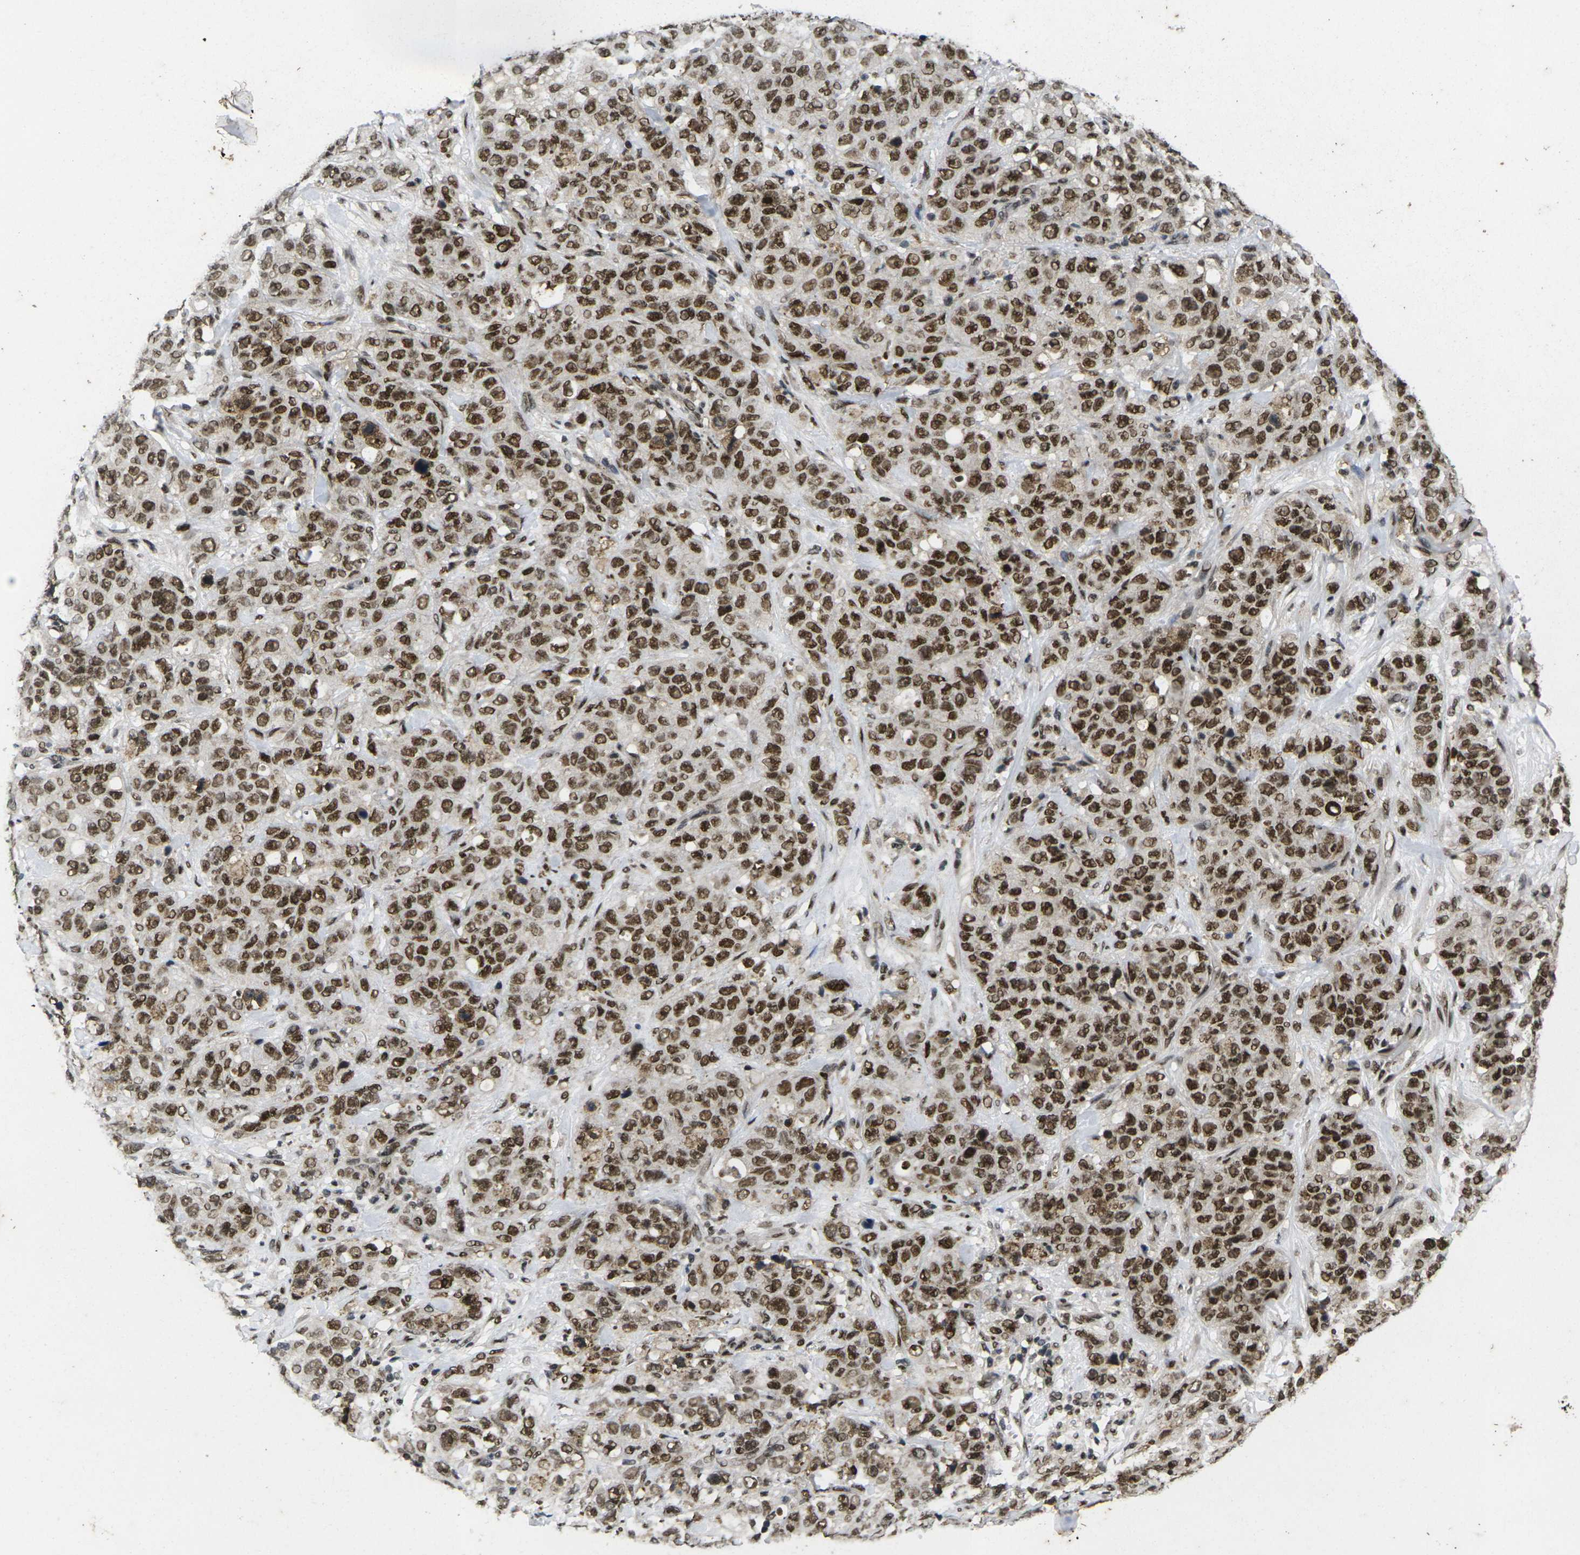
{"staining": {"intensity": "strong", "quantity": ">75%", "location": "nuclear"}, "tissue": "stomach cancer", "cell_type": "Tumor cells", "image_type": "cancer", "snomed": [{"axis": "morphology", "description": "Adenocarcinoma, NOS"}, {"axis": "topography", "description": "Stomach"}], "caption": "Stomach adenocarcinoma was stained to show a protein in brown. There is high levels of strong nuclear positivity in approximately >75% of tumor cells.", "gene": "GTF2E1", "patient": {"sex": "male", "age": 48}}